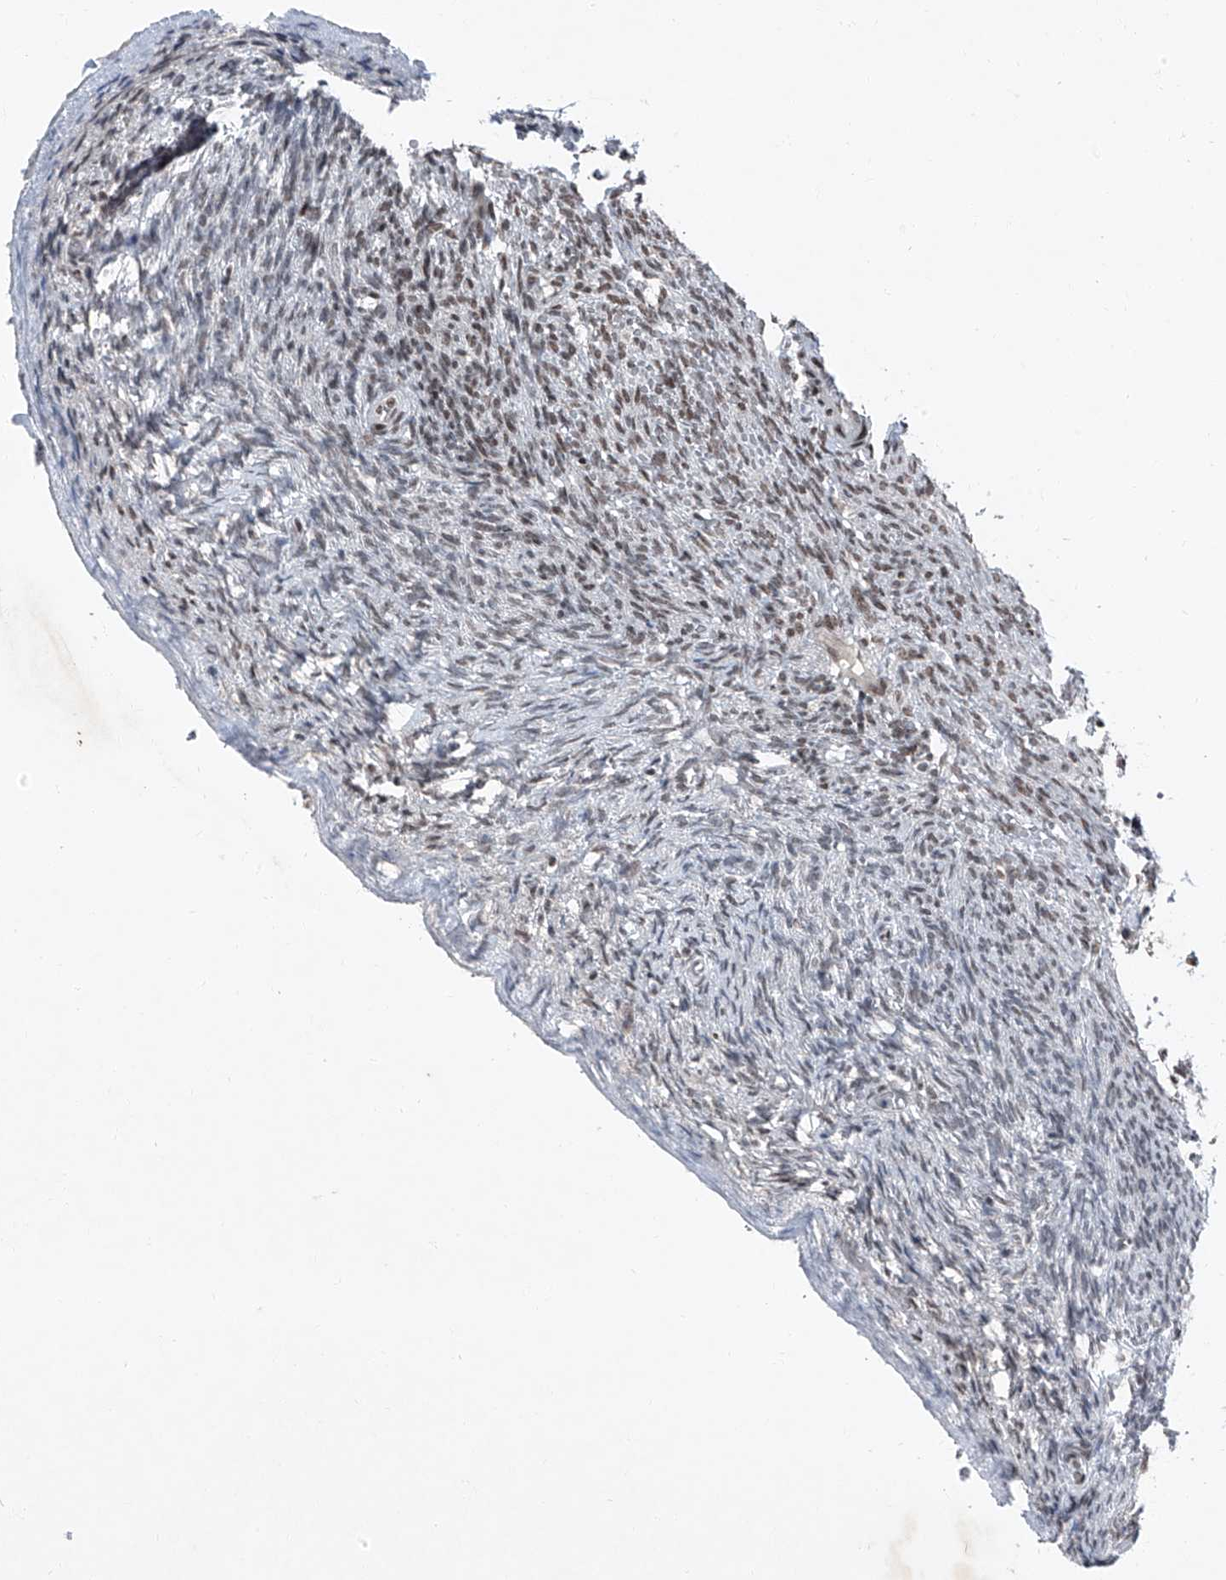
{"staining": {"intensity": "moderate", "quantity": ">75%", "location": "nuclear"}, "tissue": "ovary", "cell_type": "Follicle cells", "image_type": "normal", "snomed": [{"axis": "morphology", "description": "Normal tissue, NOS"}, {"axis": "topography", "description": "Ovary"}], "caption": "A brown stain labels moderate nuclear expression of a protein in follicle cells of unremarkable human ovary.", "gene": "BMI1", "patient": {"sex": "female", "age": 34}}